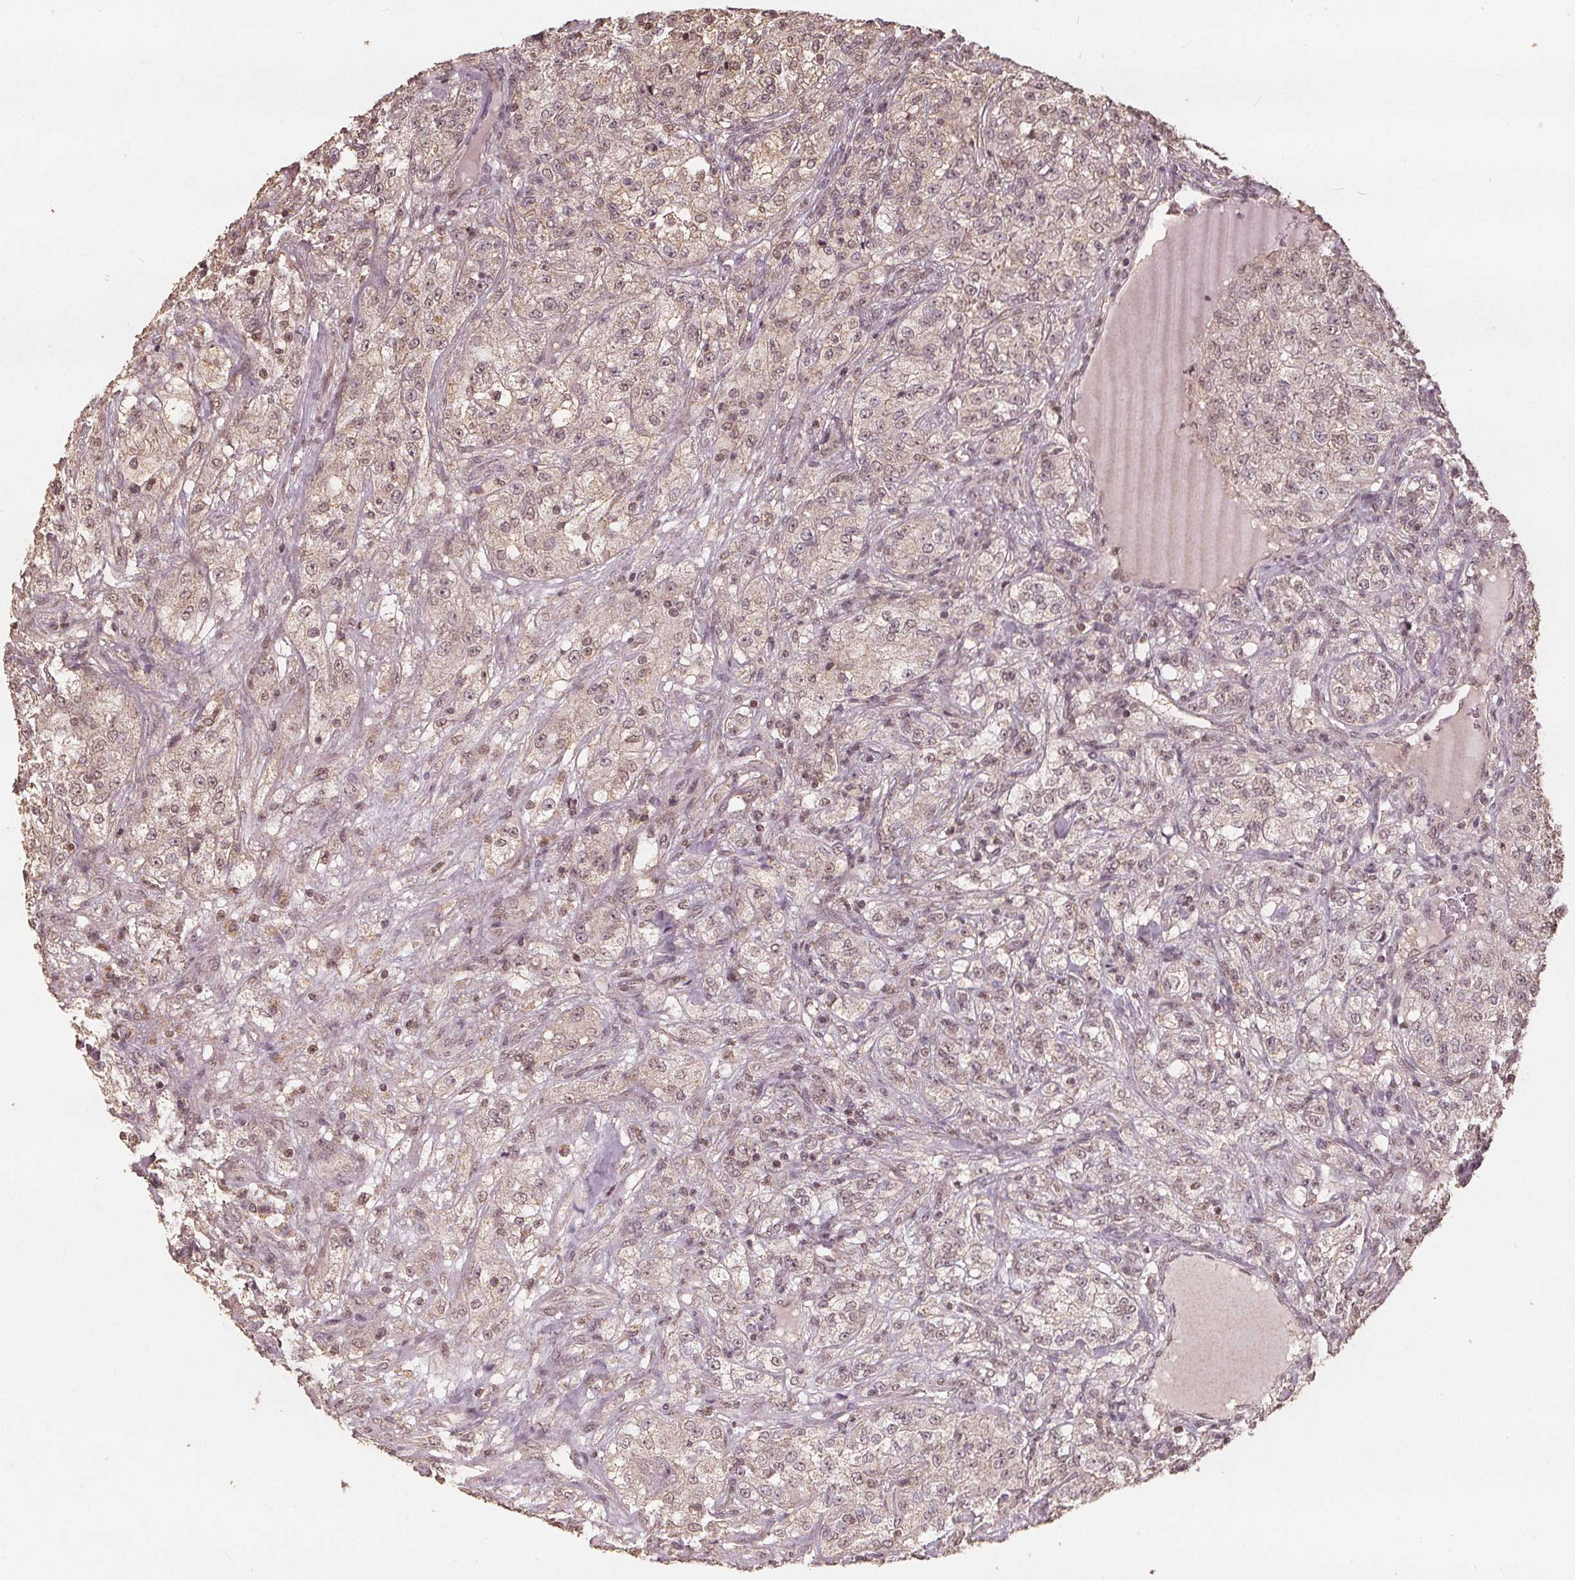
{"staining": {"intensity": "weak", "quantity": "25%-75%", "location": "nuclear"}, "tissue": "renal cancer", "cell_type": "Tumor cells", "image_type": "cancer", "snomed": [{"axis": "morphology", "description": "Adenocarcinoma, NOS"}, {"axis": "topography", "description": "Kidney"}], "caption": "The histopathology image displays a brown stain indicating the presence of a protein in the nuclear of tumor cells in renal cancer.", "gene": "DSG3", "patient": {"sex": "female", "age": 63}}